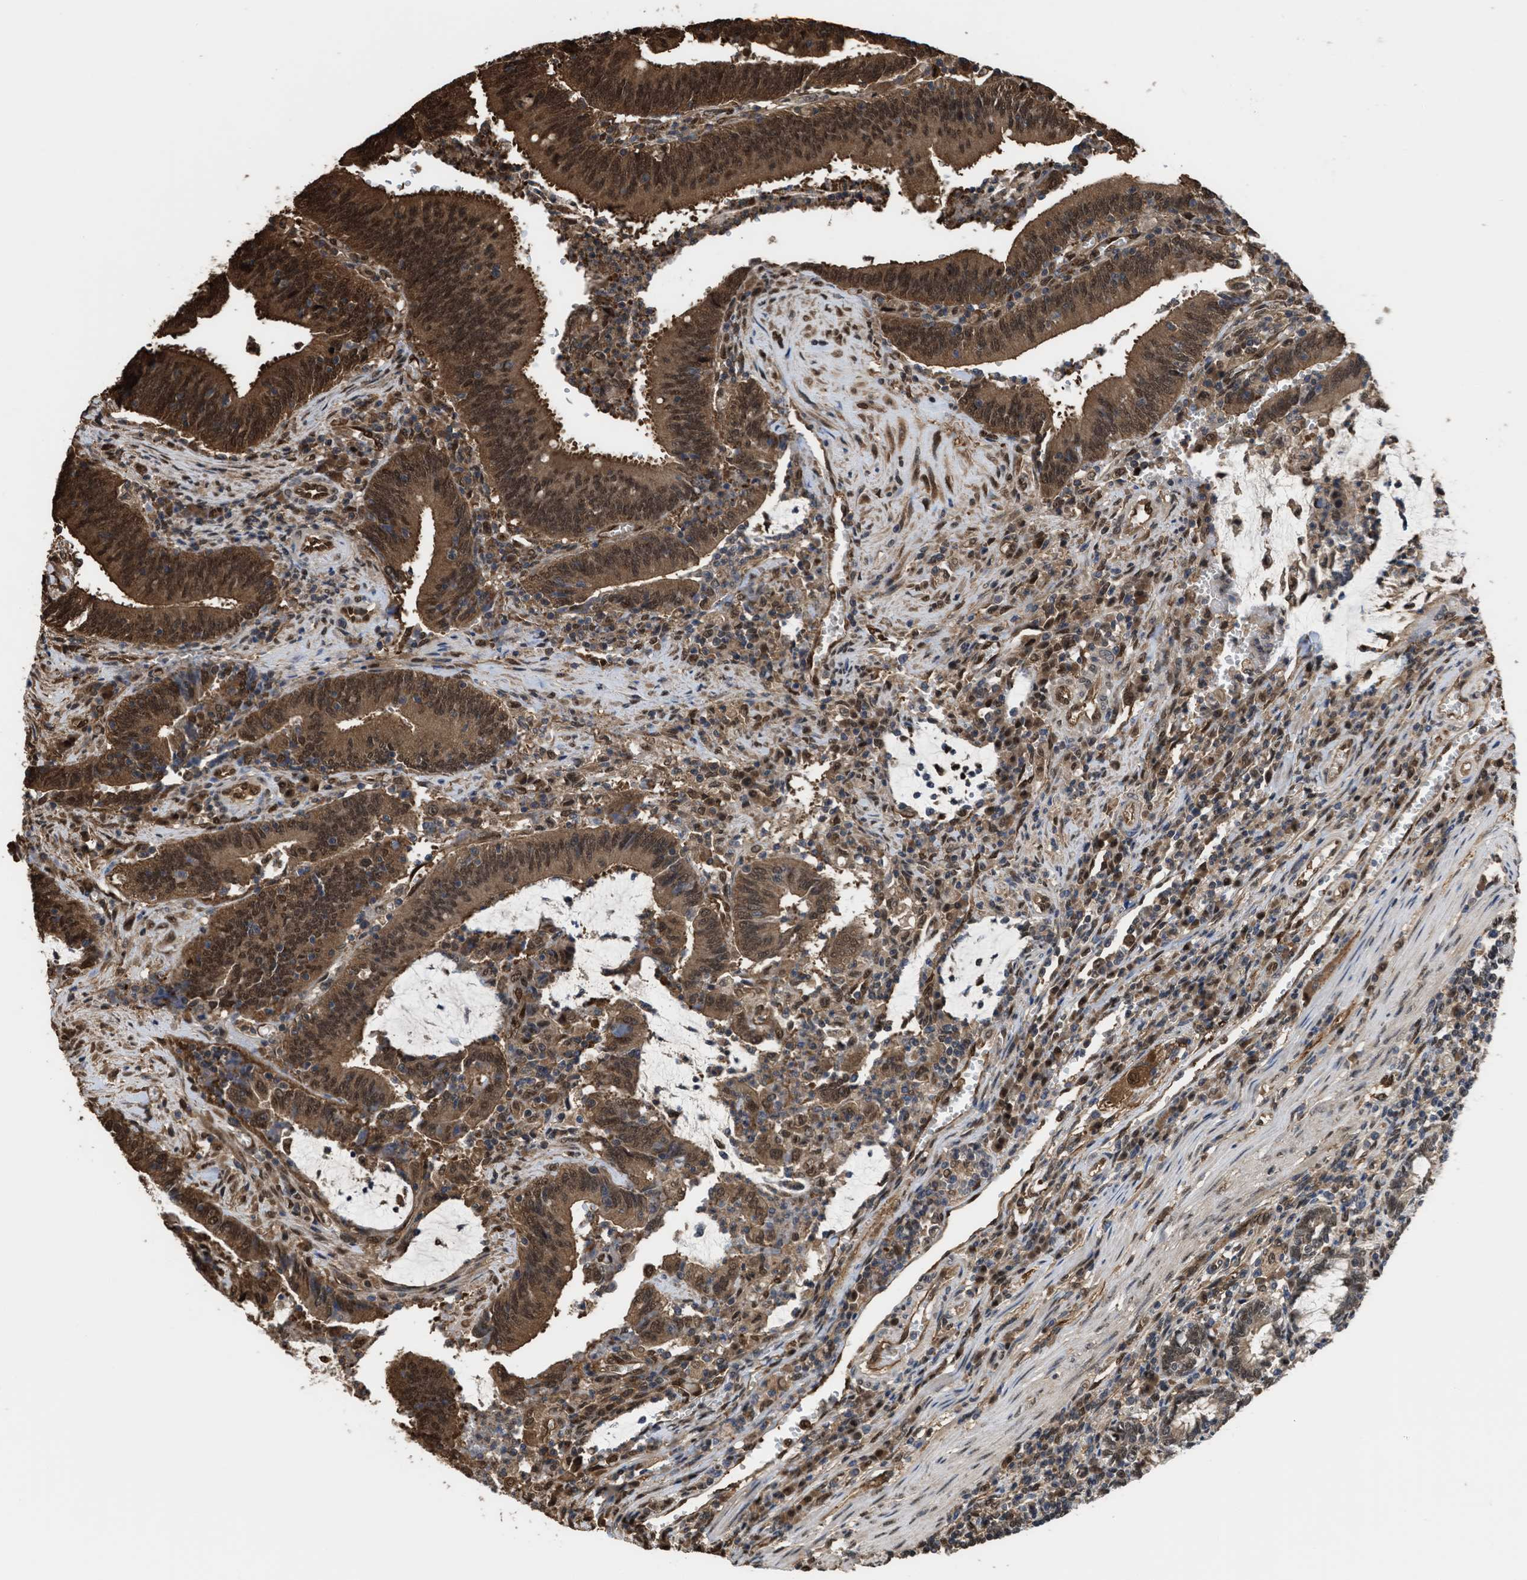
{"staining": {"intensity": "strong", "quantity": ">75%", "location": "cytoplasmic/membranous,nuclear"}, "tissue": "colorectal cancer", "cell_type": "Tumor cells", "image_type": "cancer", "snomed": [{"axis": "morphology", "description": "Normal tissue, NOS"}, {"axis": "morphology", "description": "Adenocarcinoma, NOS"}, {"axis": "topography", "description": "Rectum"}], "caption": "DAB (3,3'-diaminobenzidine) immunohistochemical staining of colorectal cancer (adenocarcinoma) demonstrates strong cytoplasmic/membranous and nuclear protein expression in approximately >75% of tumor cells.", "gene": "YWHAG", "patient": {"sex": "female", "age": 66}}